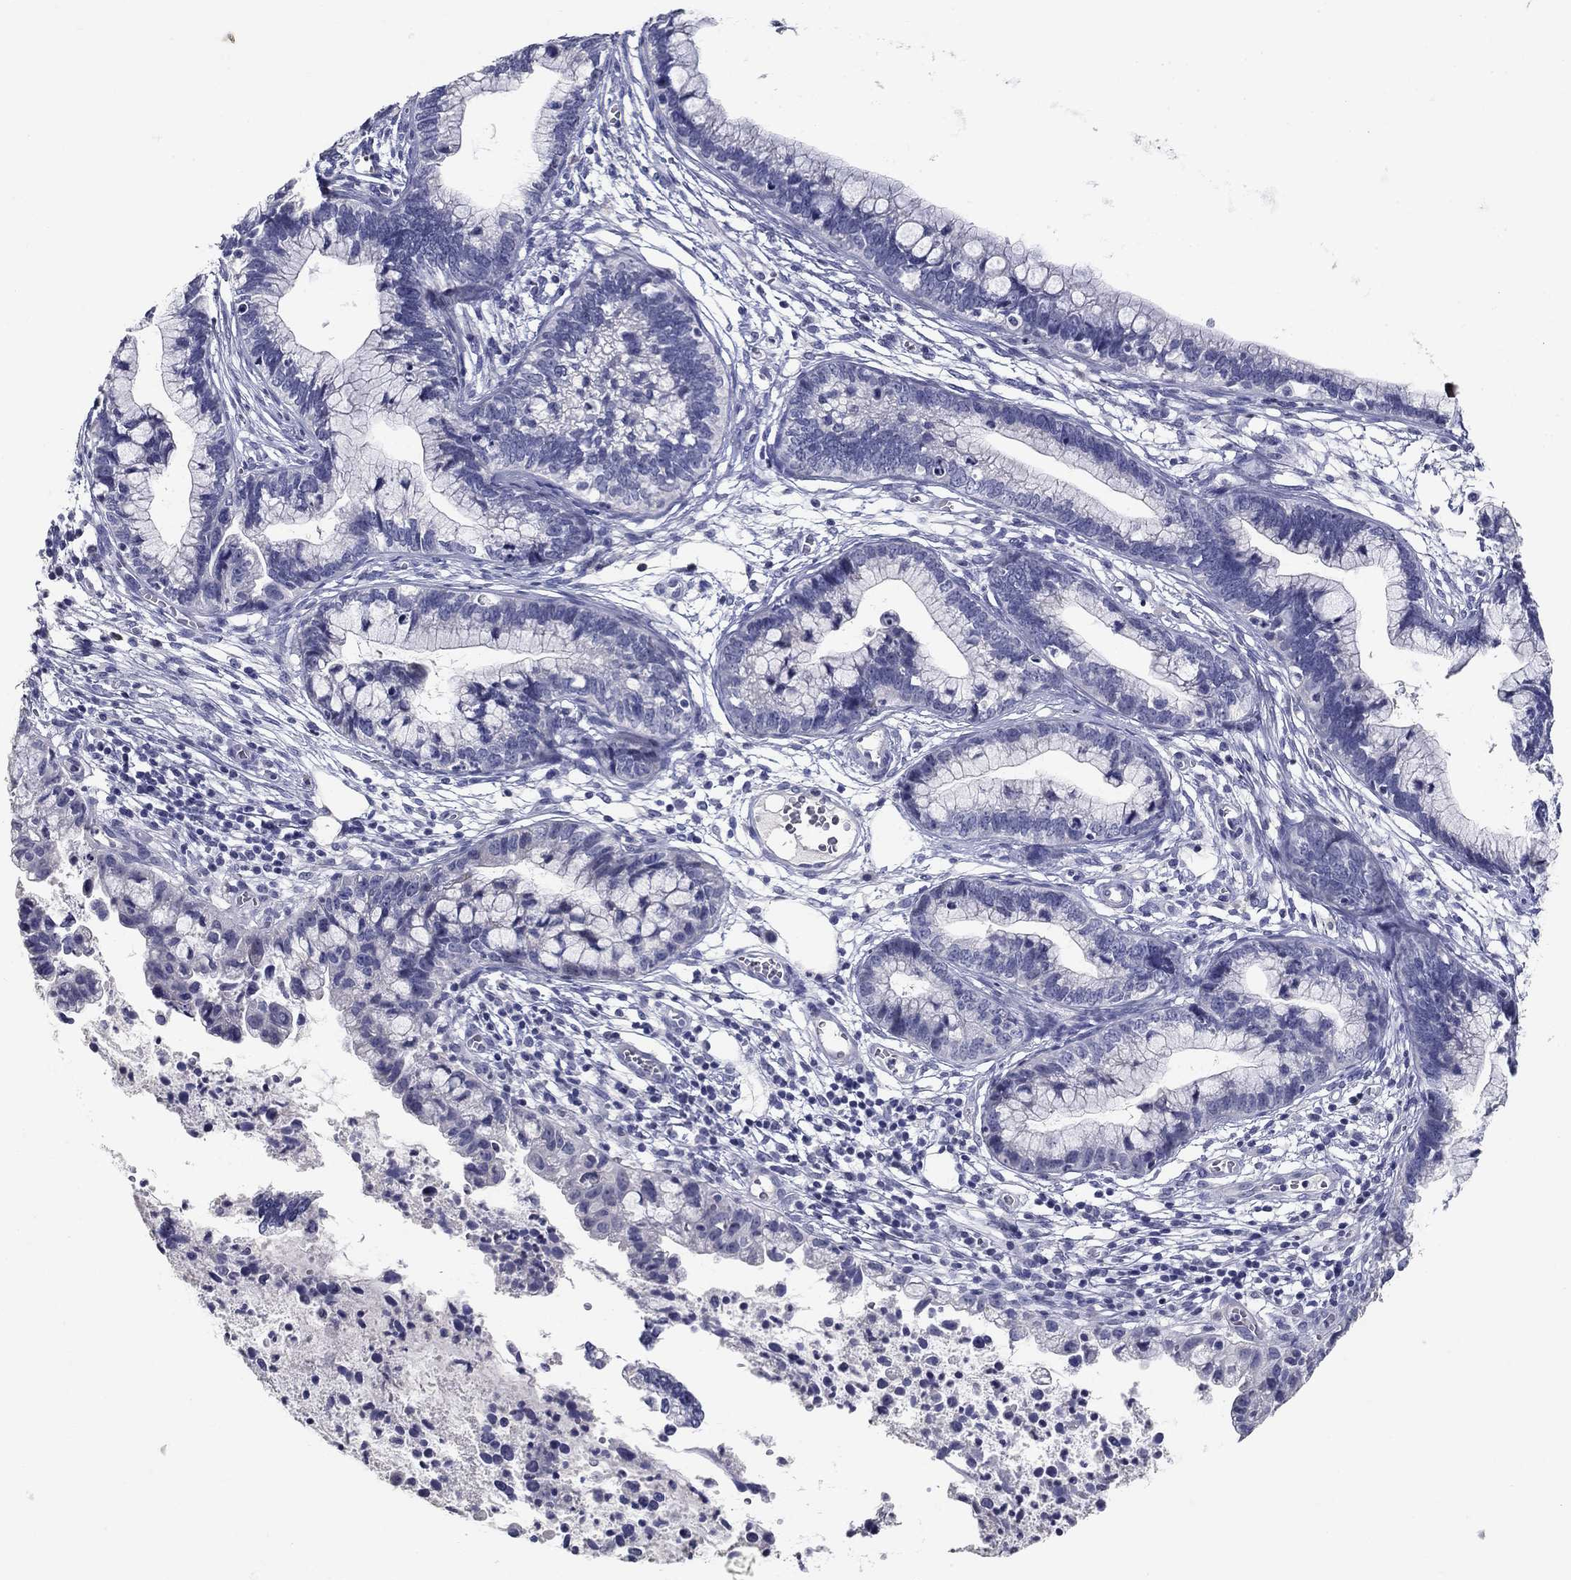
{"staining": {"intensity": "negative", "quantity": "none", "location": "none"}, "tissue": "cervical cancer", "cell_type": "Tumor cells", "image_type": "cancer", "snomed": [{"axis": "morphology", "description": "Adenocarcinoma, NOS"}, {"axis": "topography", "description": "Cervix"}], "caption": "Human cervical cancer stained for a protein using immunohistochemistry displays no staining in tumor cells.", "gene": "POMC", "patient": {"sex": "female", "age": 44}}